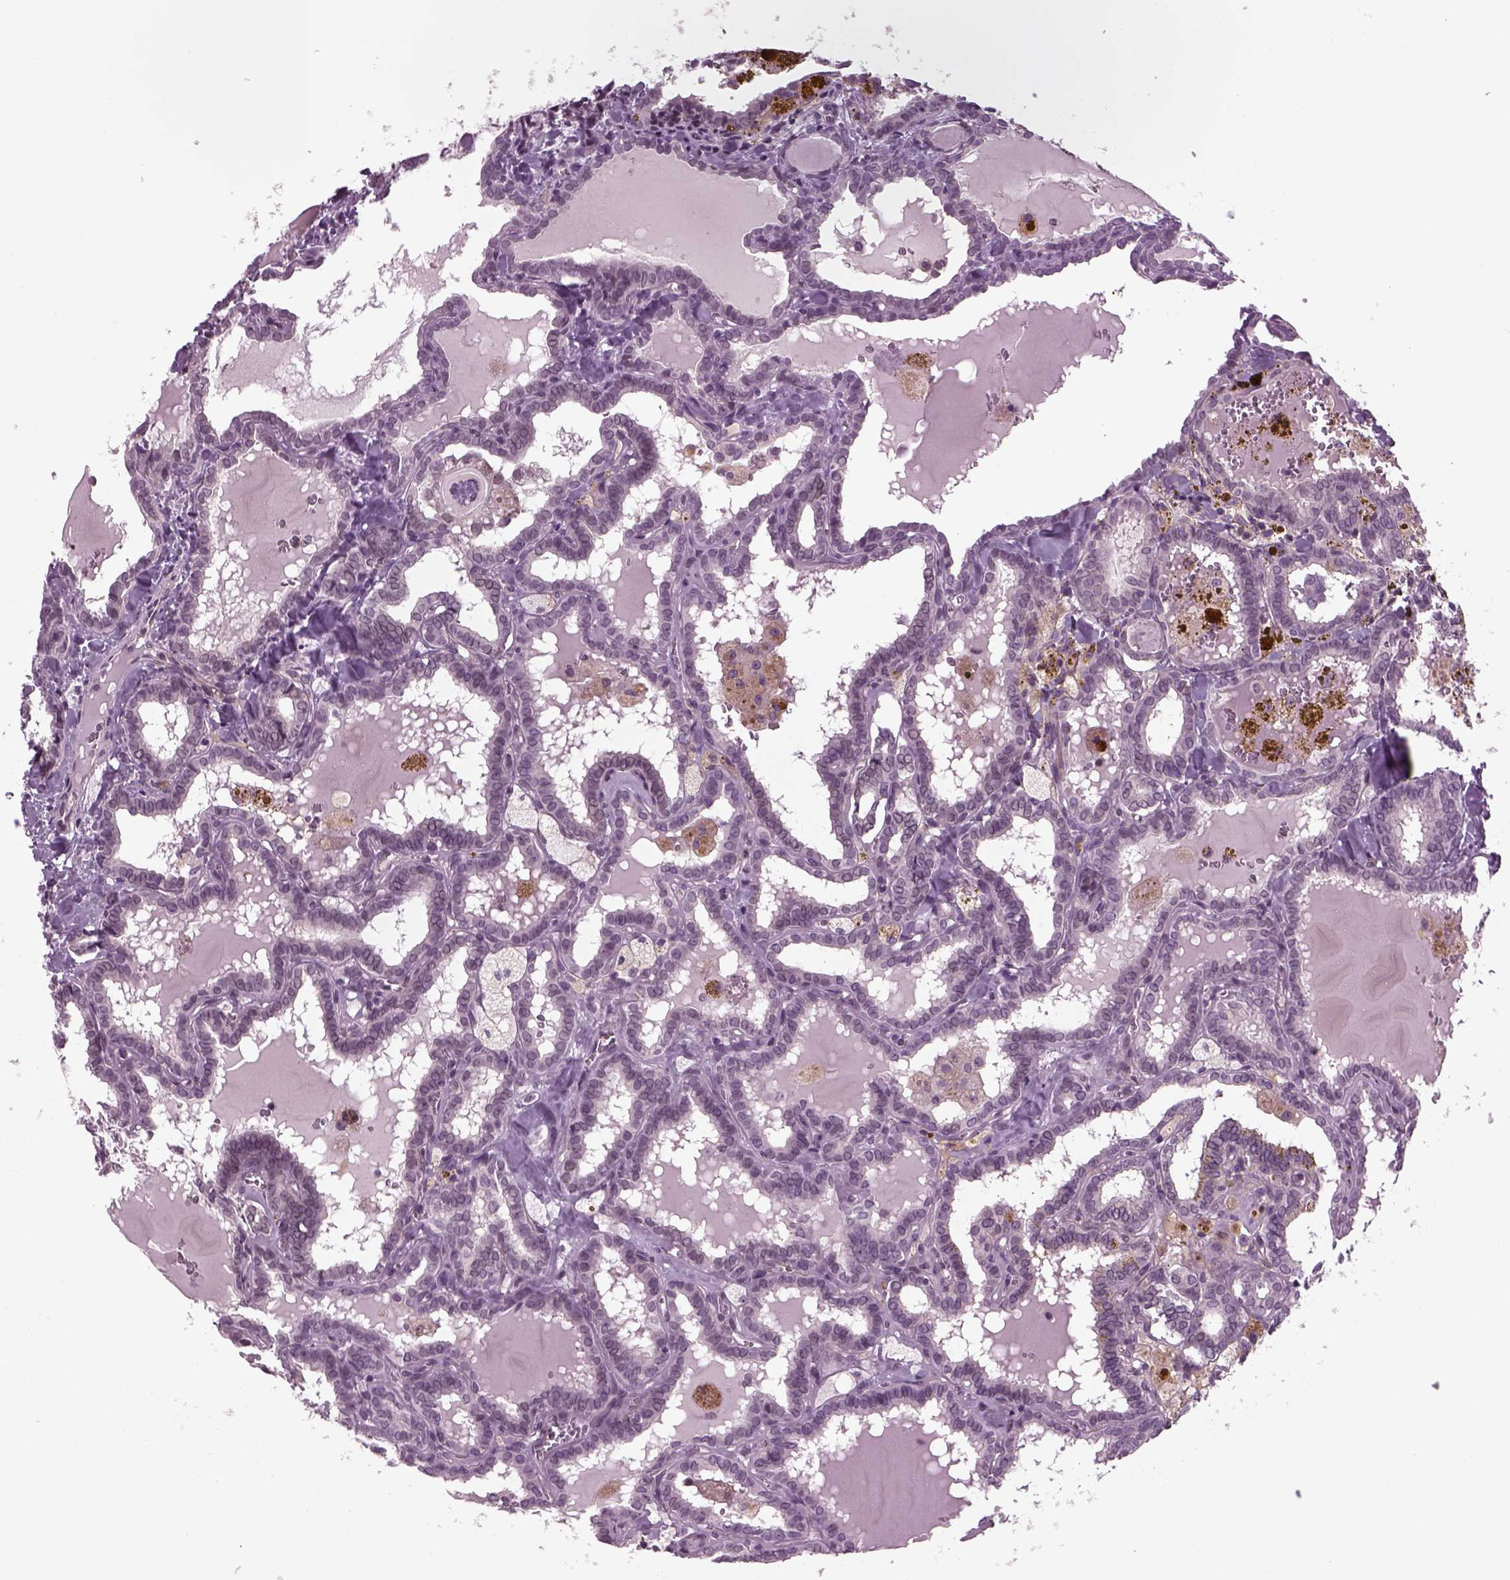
{"staining": {"intensity": "negative", "quantity": "none", "location": "none"}, "tissue": "thyroid cancer", "cell_type": "Tumor cells", "image_type": "cancer", "snomed": [{"axis": "morphology", "description": "Papillary adenocarcinoma, NOS"}, {"axis": "topography", "description": "Thyroid gland"}], "caption": "Immunohistochemistry photomicrograph of thyroid papillary adenocarcinoma stained for a protein (brown), which exhibits no positivity in tumor cells. The staining is performed using DAB (3,3'-diaminobenzidine) brown chromogen with nuclei counter-stained in using hematoxylin.", "gene": "ODF3", "patient": {"sex": "female", "age": 39}}